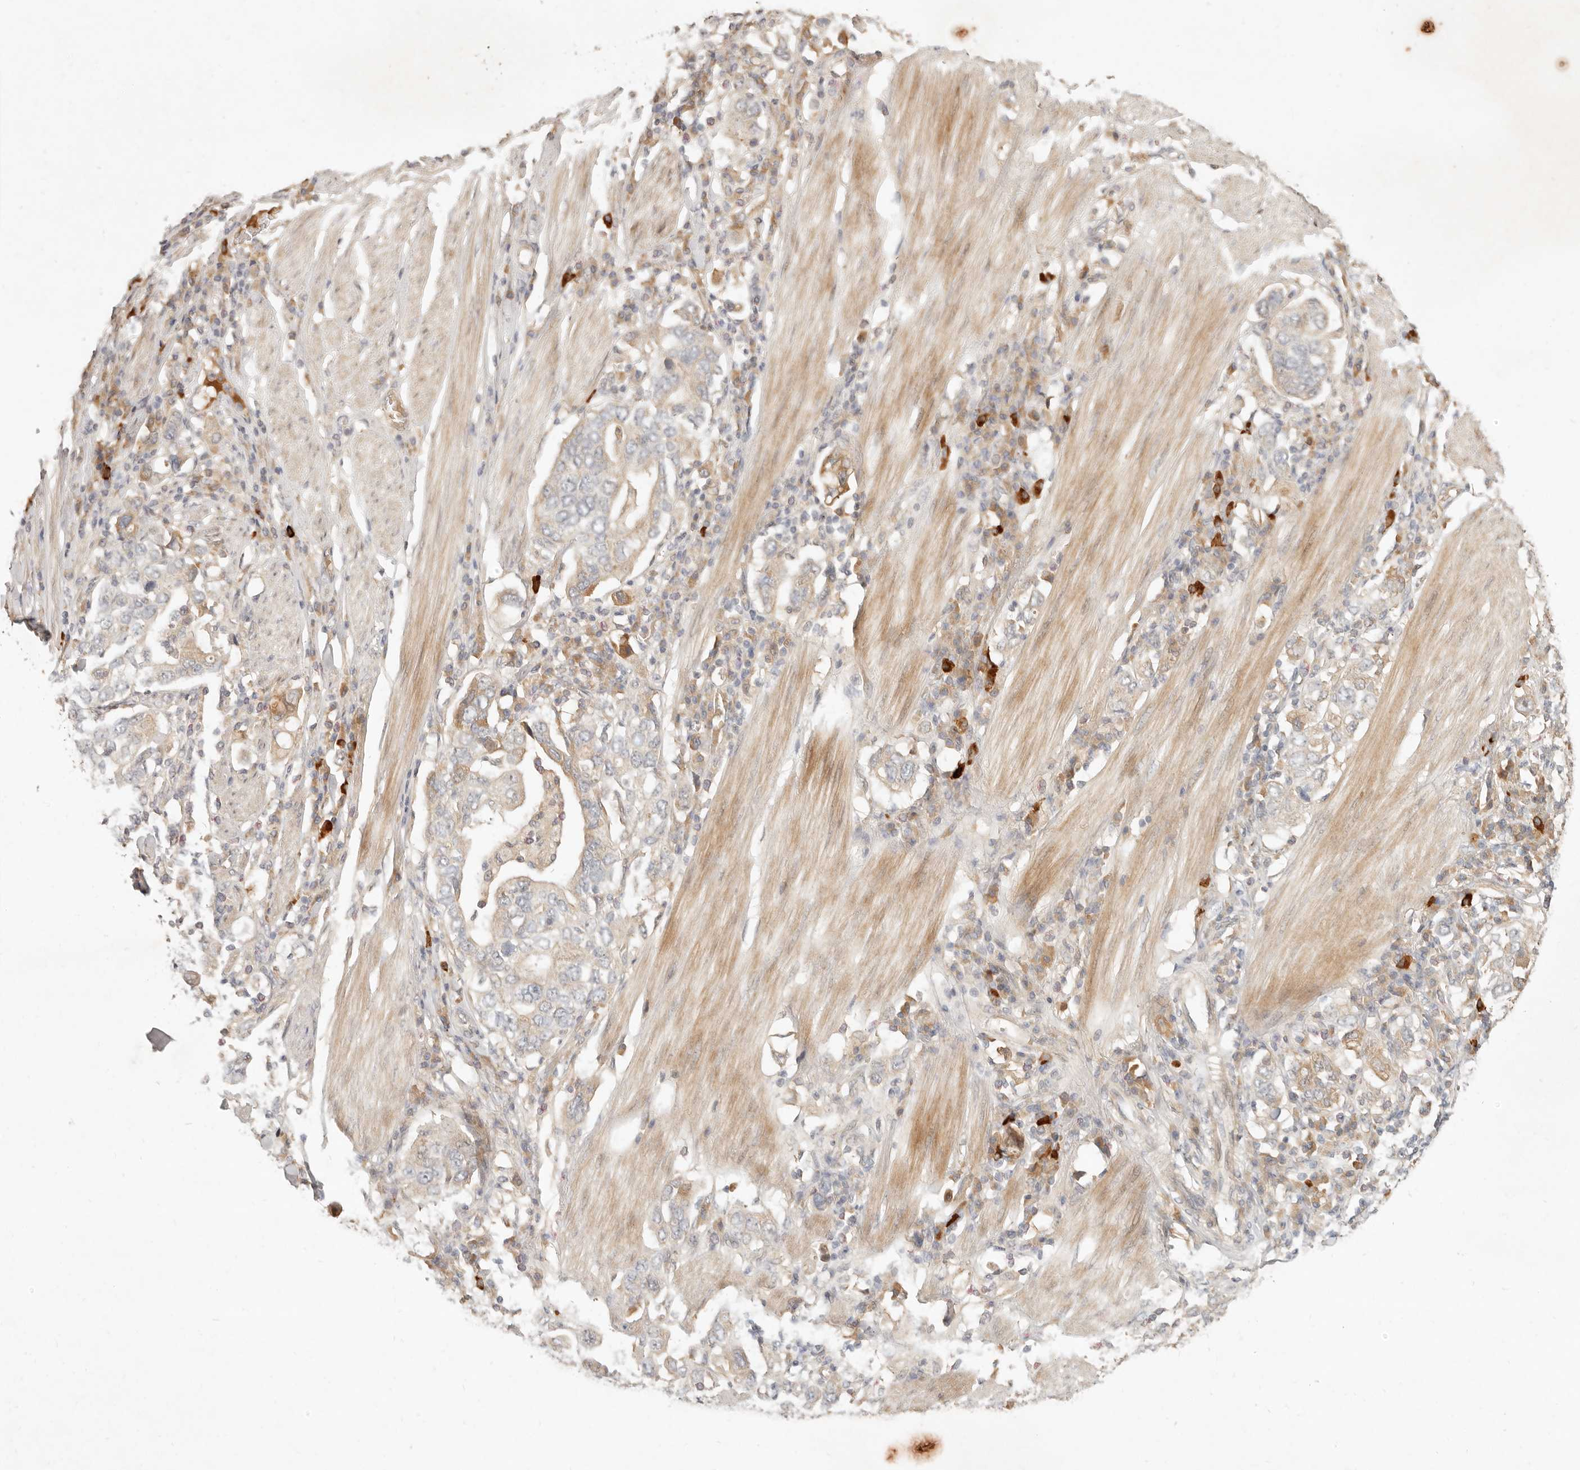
{"staining": {"intensity": "weak", "quantity": "25%-75%", "location": "cytoplasmic/membranous"}, "tissue": "stomach cancer", "cell_type": "Tumor cells", "image_type": "cancer", "snomed": [{"axis": "morphology", "description": "Adenocarcinoma, NOS"}, {"axis": "topography", "description": "Stomach, upper"}], "caption": "Stomach adenocarcinoma tissue displays weak cytoplasmic/membranous staining in approximately 25%-75% of tumor cells, visualized by immunohistochemistry.", "gene": "UBXN11", "patient": {"sex": "male", "age": 62}}